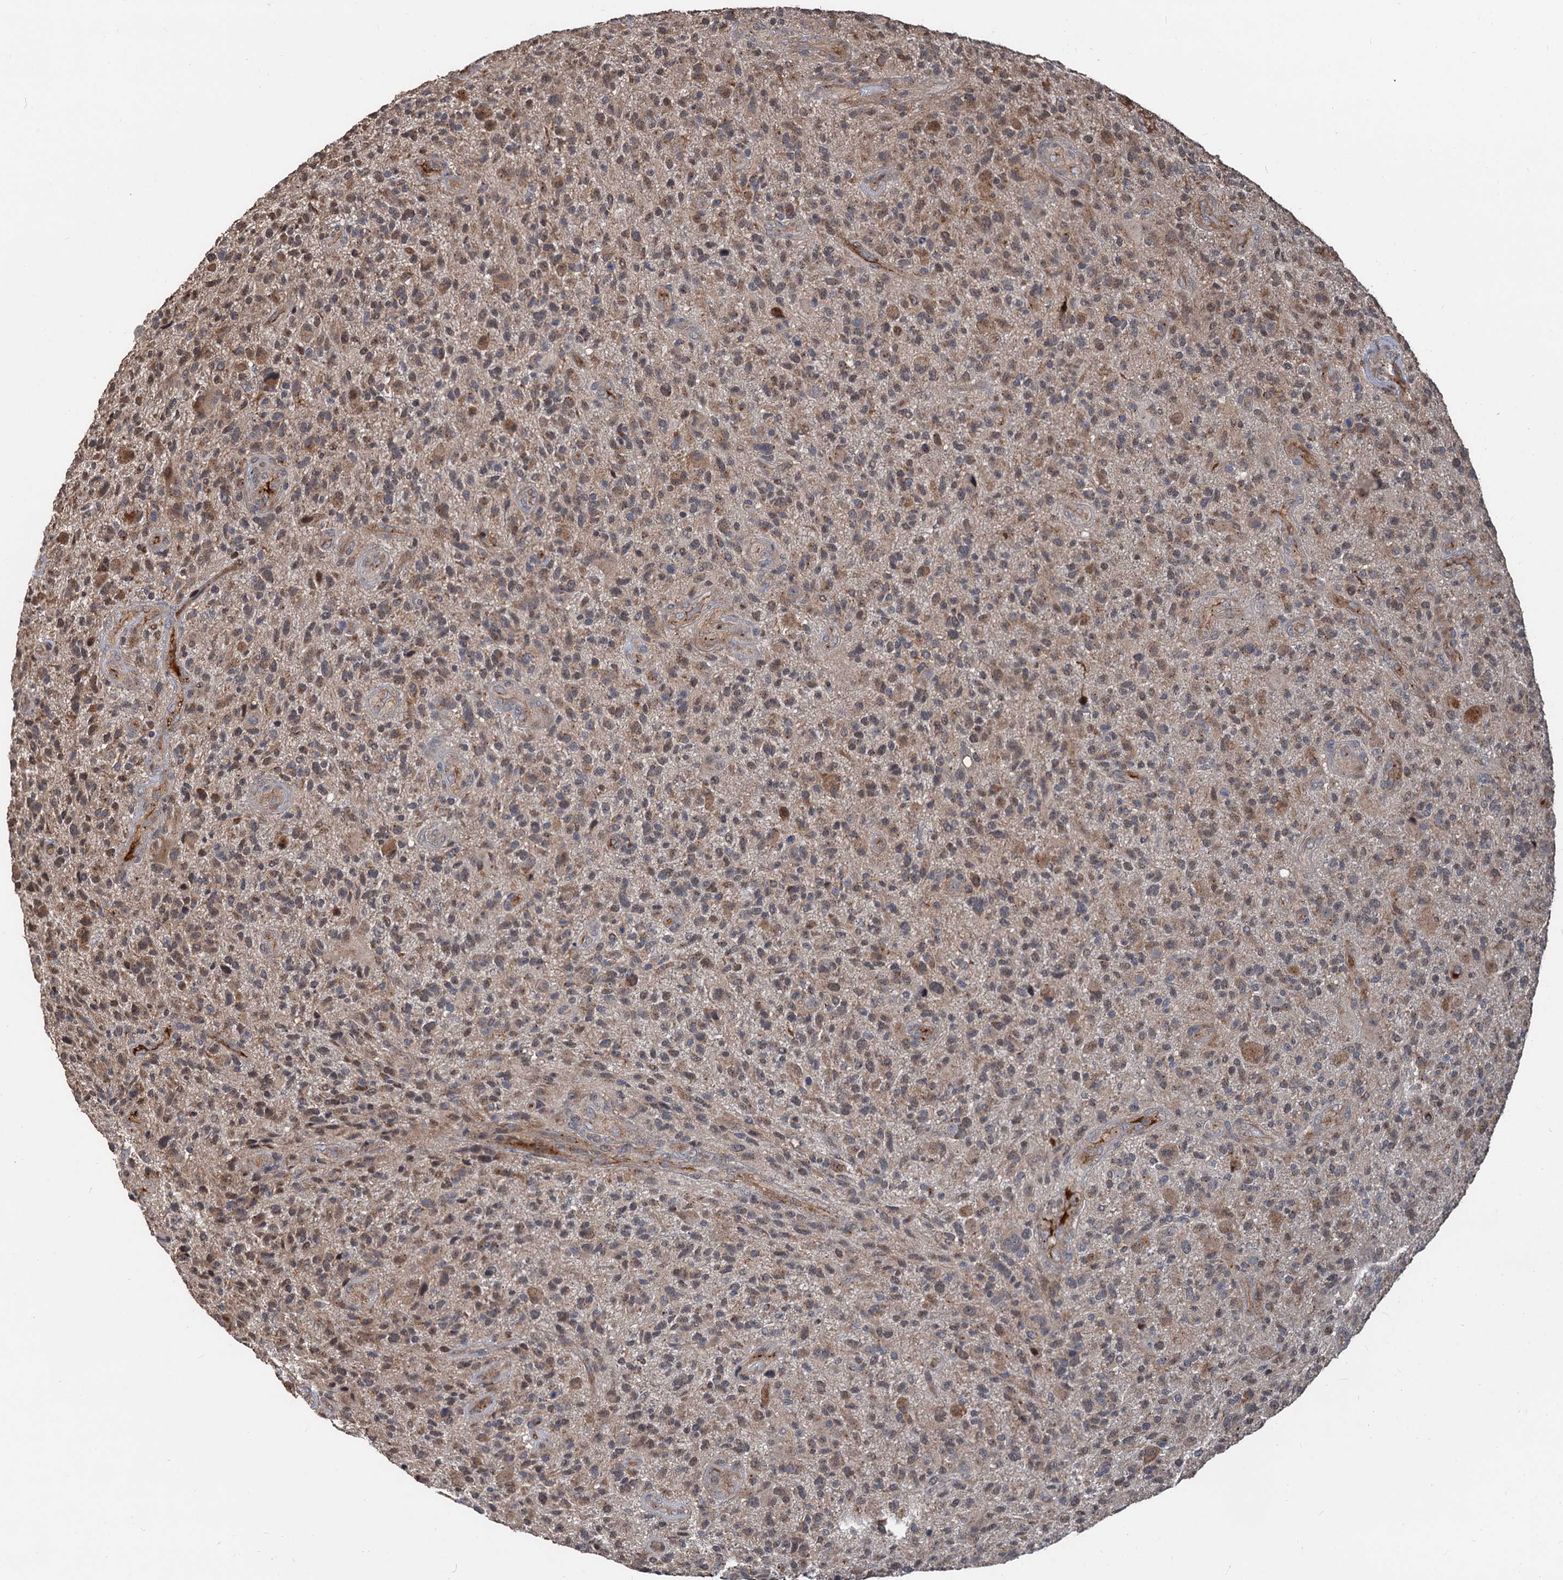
{"staining": {"intensity": "weak", "quantity": "25%-75%", "location": "cytoplasmic/membranous"}, "tissue": "glioma", "cell_type": "Tumor cells", "image_type": "cancer", "snomed": [{"axis": "morphology", "description": "Glioma, malignant, High grade"}, {"axis": "topography", "description": "Brain"}], "caption": "Protein staining by IHC displays weak cytoplasmic/membranous positivity in about 25%-75% of tumor cells in glioma. Nuclei are stained in blue.", "gene": "DEXI", "patient": {"sex": "male", "age": 47}}